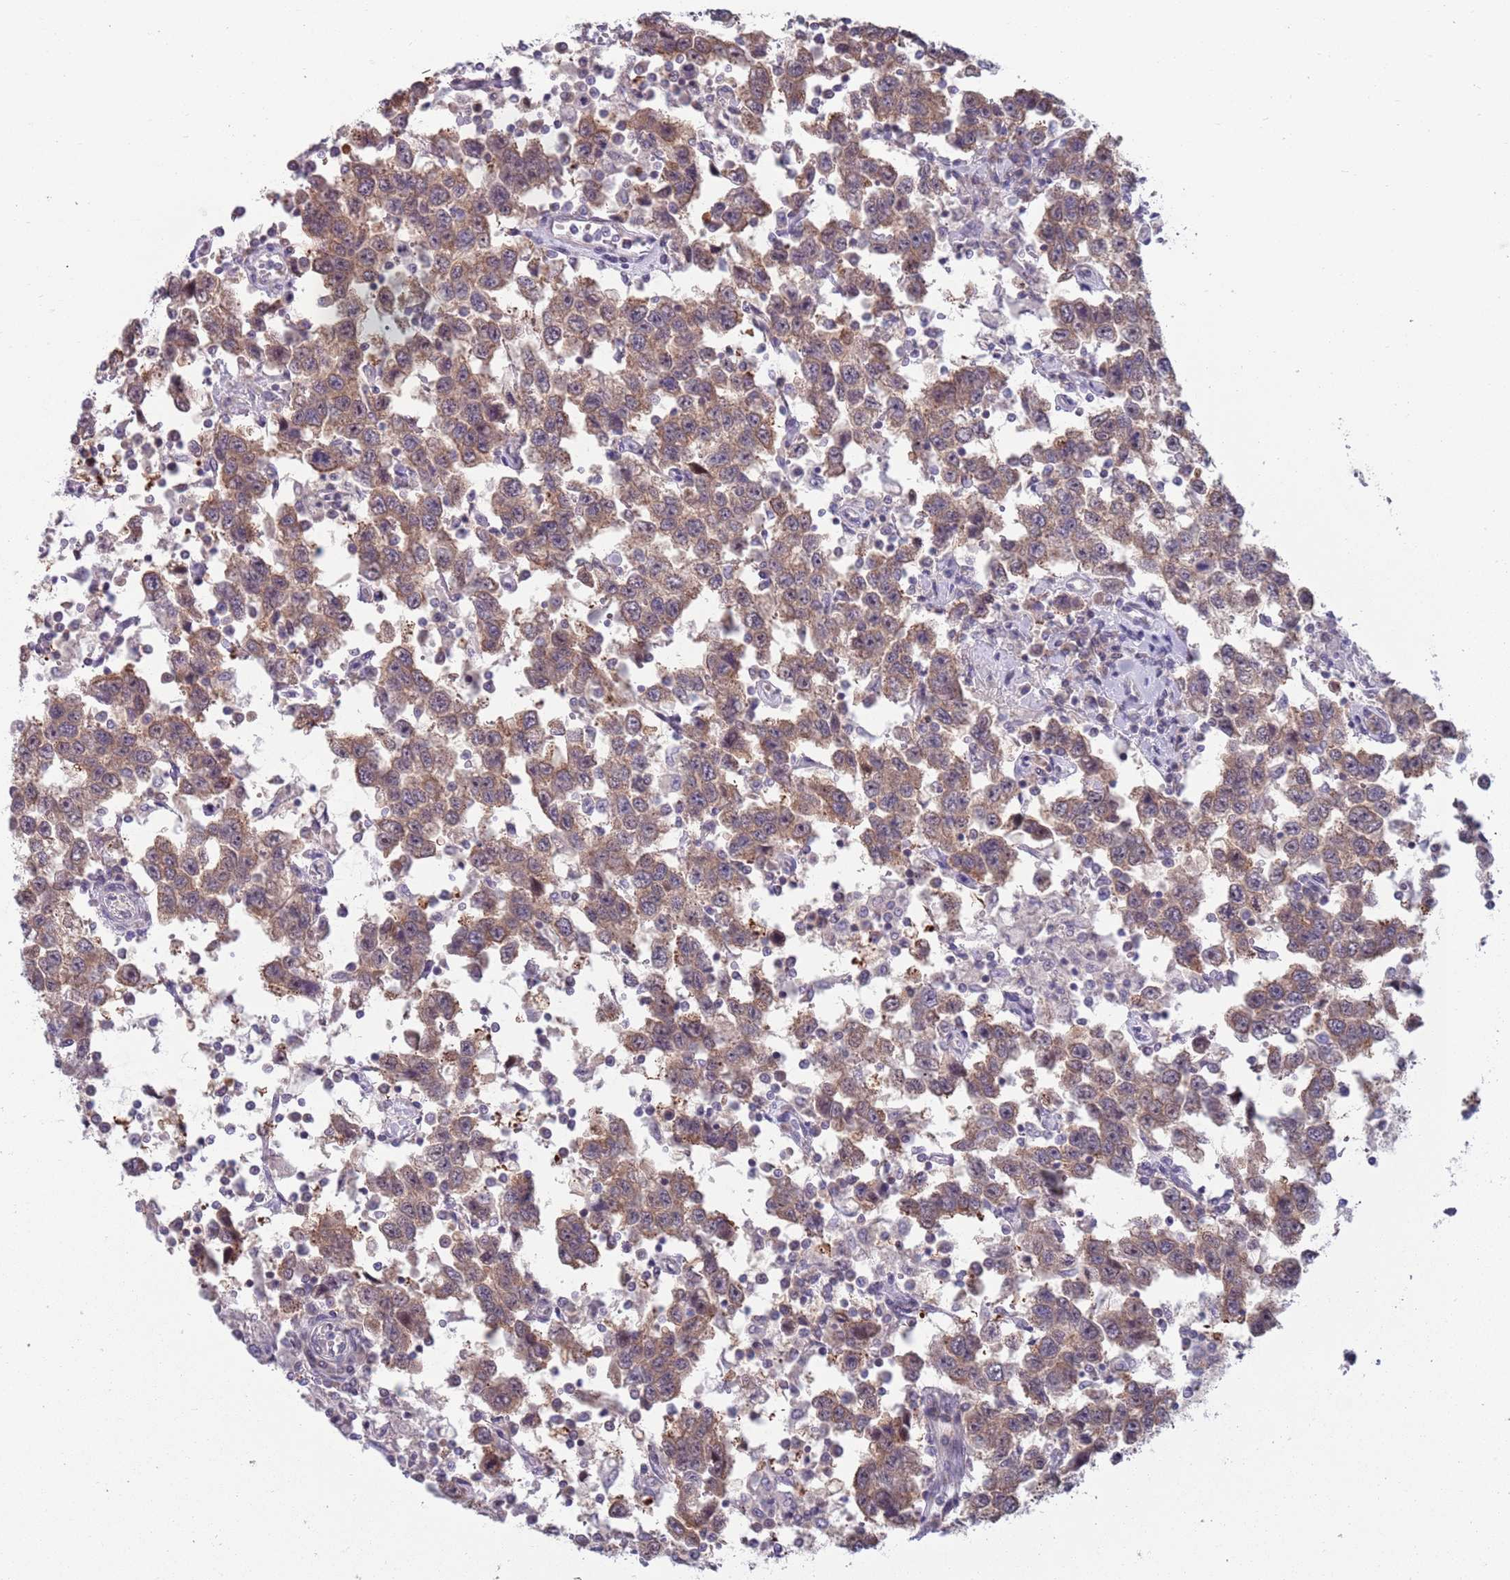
{"staining": {"intensity": "moderate", "quantity": ">75%", "location": "cytoplasmic/membranous"}, "tissue": "testis cancer", "cell_type": "Tumor cells", "image_type": "cancer", "snomed": [{"axis": "morphology", "description": "Seminoma, NOS"}, {"axis": "topography", "description": "Testis"}], "caption": "DAB (3,3'-diaminobenzidine) immunohistochemical staining of human testis seminoma reveals moderate cytoplasmic/membranous protein positivity in approximately >75% of tumor cells.", "gene": "CLNS1A", "patient": {"sex": "male", "age": 41}}